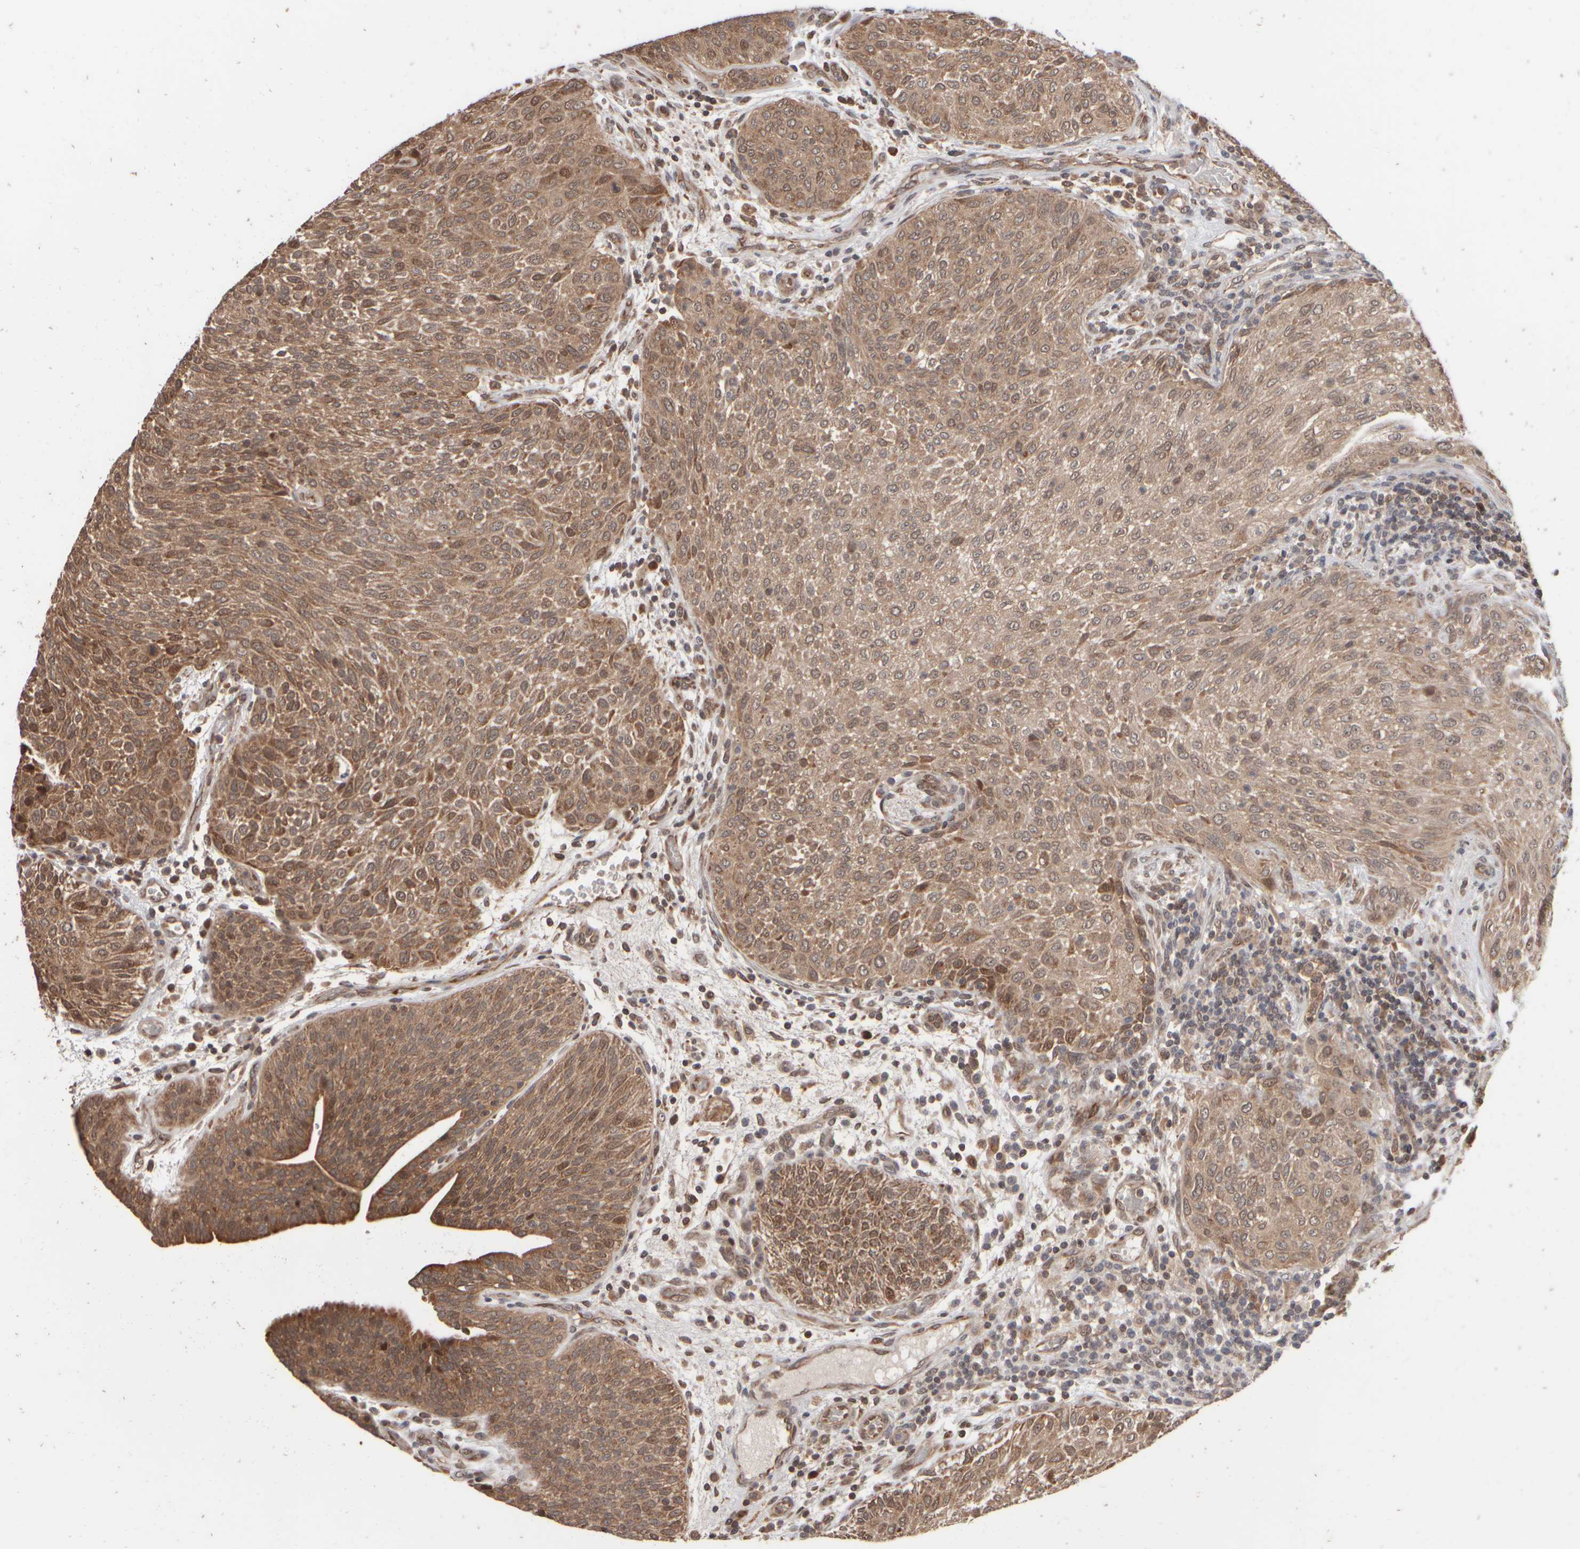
{"staining": {"intensity": "moderate", "quantity": ">75%", "location": "cytoplasmic/membranous,nuclear"}, "tissue": "urothelial cancer", "cell_type": "Tumor cells", "image_type": "cancer", "snomed": [{"axis": "morphology", "description": "Urothelial carcinoma, Low grade"}, {"axis": "morphology", "description": "Urothelial carcinoma, High grade"}, {"axis": "topography", "description": "Urinary bladder"}], "caption": "Urothelial cancer tissue exhibits moderate cytoplasmic/membranous and nuclear expression in about >75% of tumor cells, visualized by immunohistochemistry. The protein of interest is stained brown, and the nuclei are stained in blue (DAB IHC with brightfield microscopy, high magnification).", "gene": "ABHD11", "patient": {"sex": "male", "age": 35}}